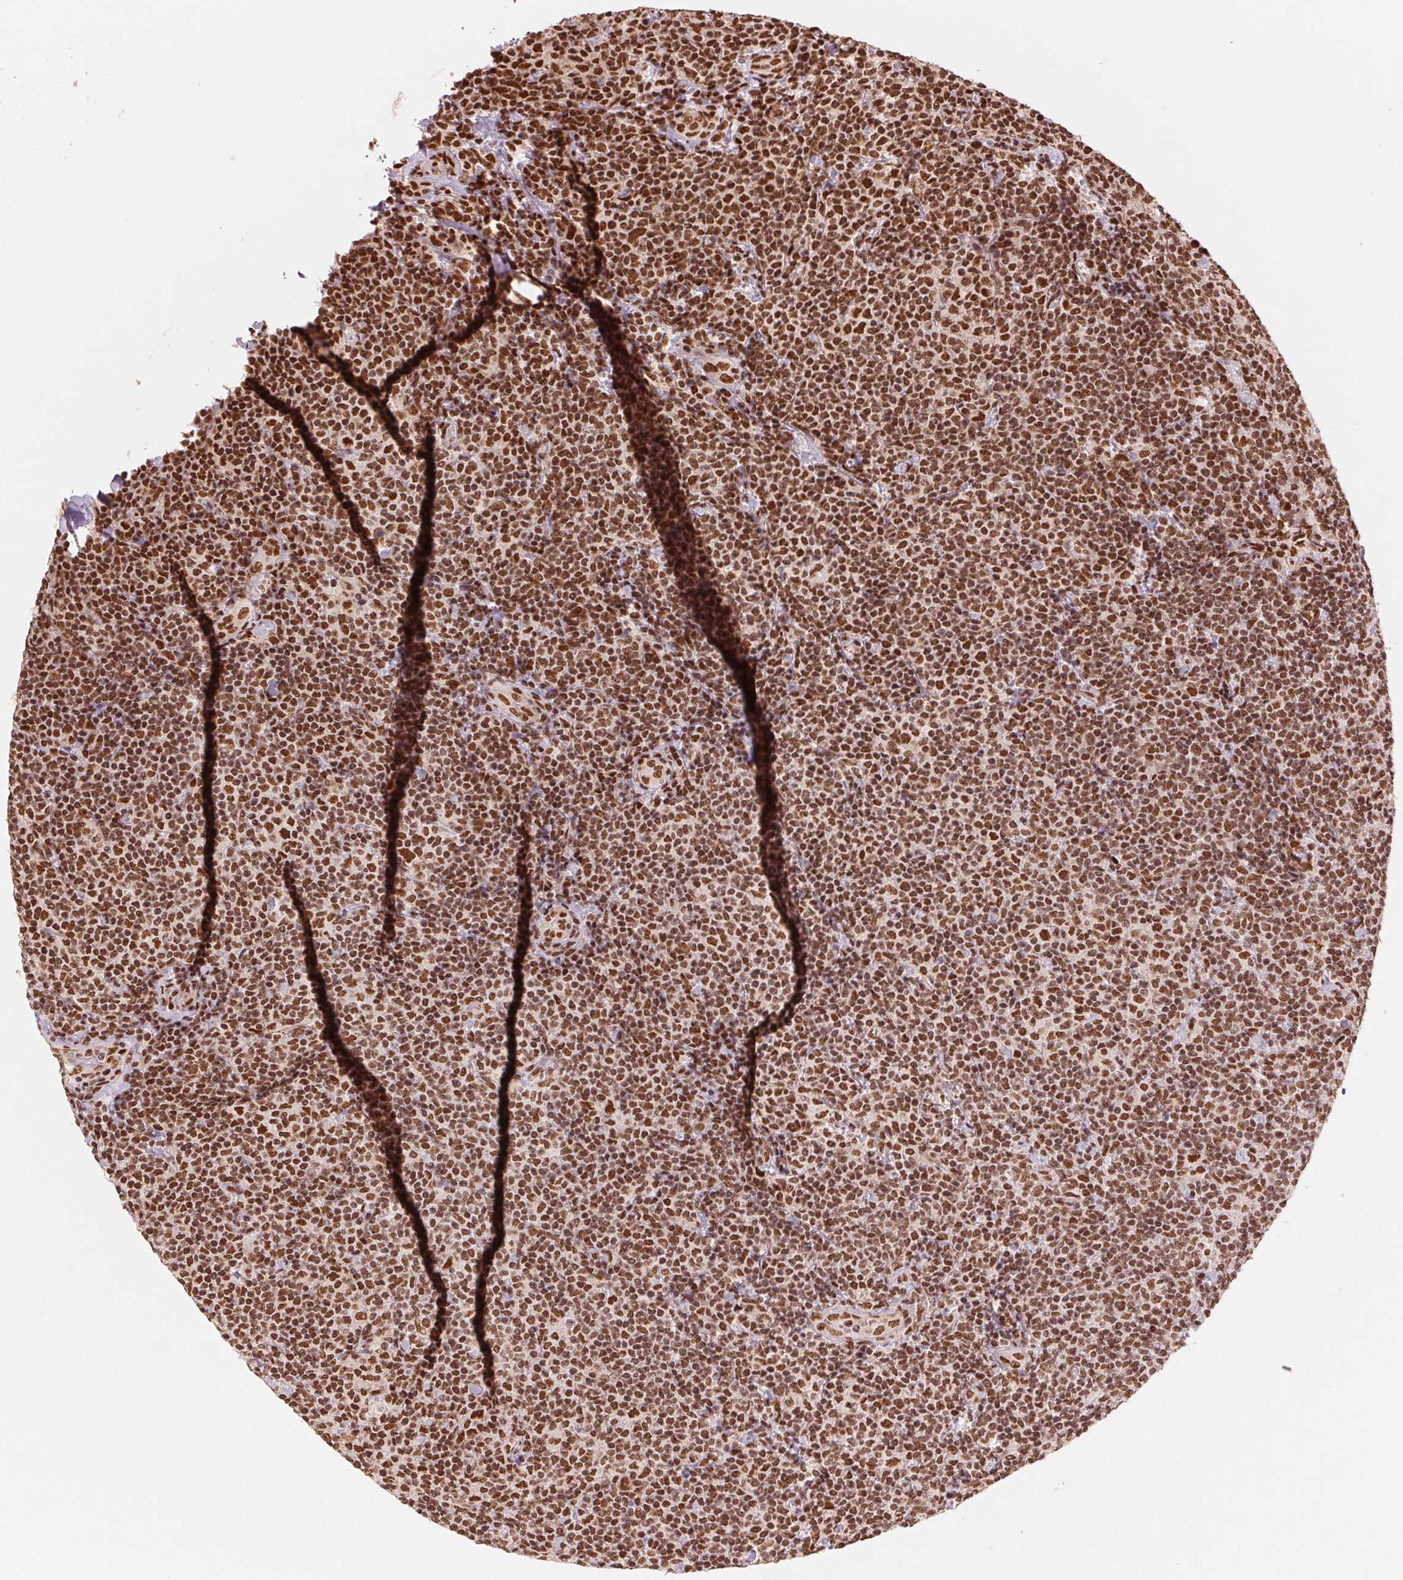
{"staining": {"intensity": "strong", "quantity": ">75%", "location": "nuclear"}, "tissue": "lymphoma", "cell_type": "Tumor cells", "image_type": "cancer", "snomed": [{"axis": "morphology", "description": "Malignant lymphoma, non-Hodgkin's type, Low grade"}, {"axis": "topography", "description": "Lymph node"}], "caption": "Immunohistochemical staining of lymphoma reveals high levels of strong nuclear protein expression in approximately >75% of tumor cells. (Brightfield microscopy of DAB IHC at high magnification).", "gene": "TTLL9", "patient": {"sex": "female", "age": 56}}